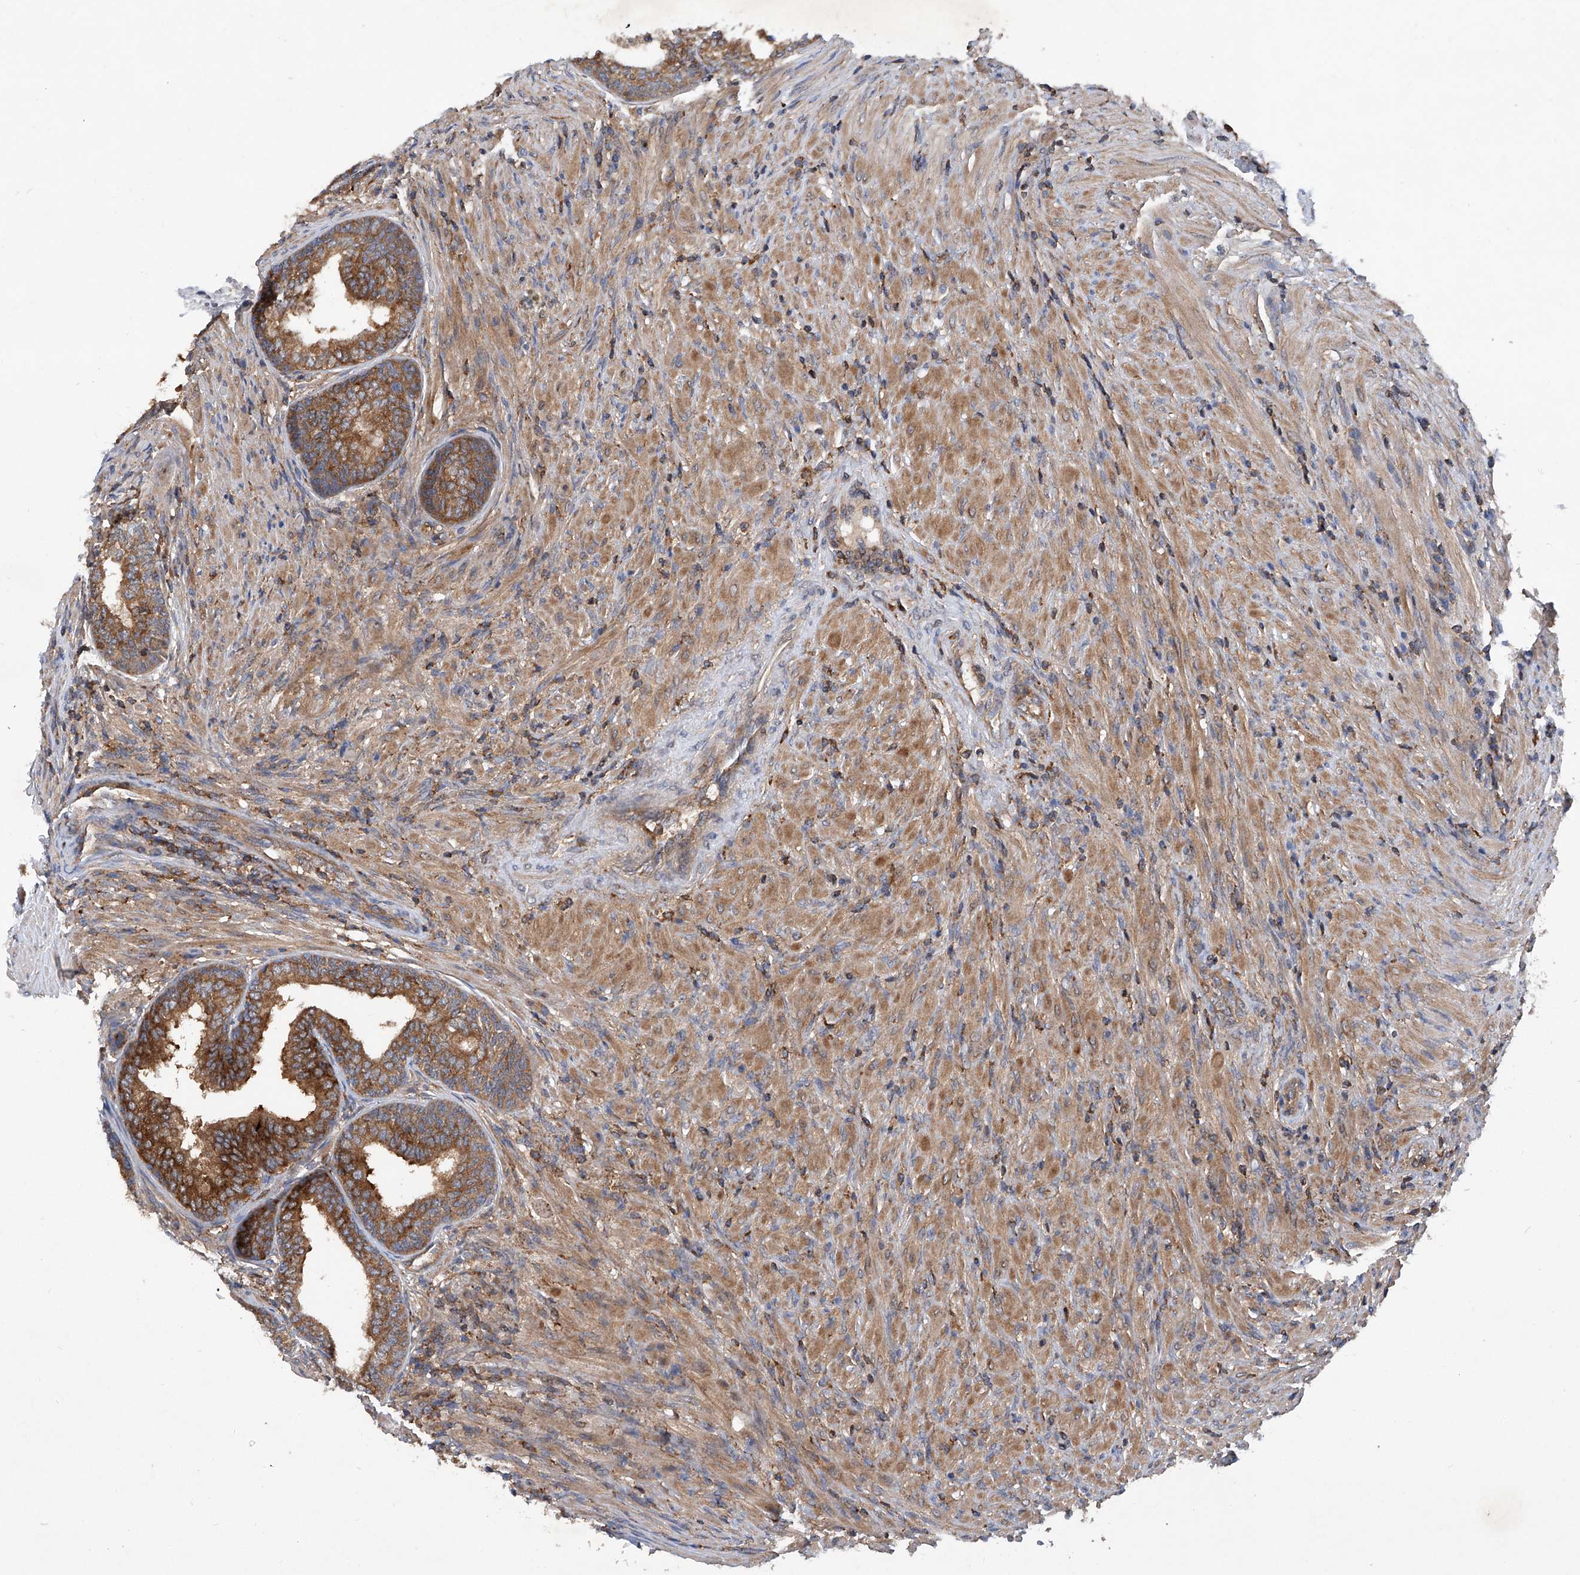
{"staining": {"intensity": "strong", "quantity": ">75%", "location": "cytoplasmic/membranous"}, "tissue": "prostate", "cell_type": "Glandular cells", "image_type": "normal", "snomed": [{"axis": "morphology", "description": "Normal tissue, NOS"}, {"axis": "topography", "description": "Prostate"}], "caption": "This histopathology image shows immunohistochemistry (IHC) staining of benign human prostate, with high strong cytoplasmic/membranous positivity in approximately >75% of glandular cells.", "gene": "SMAP1", "patient": {"sex": "male", "age": 76}}